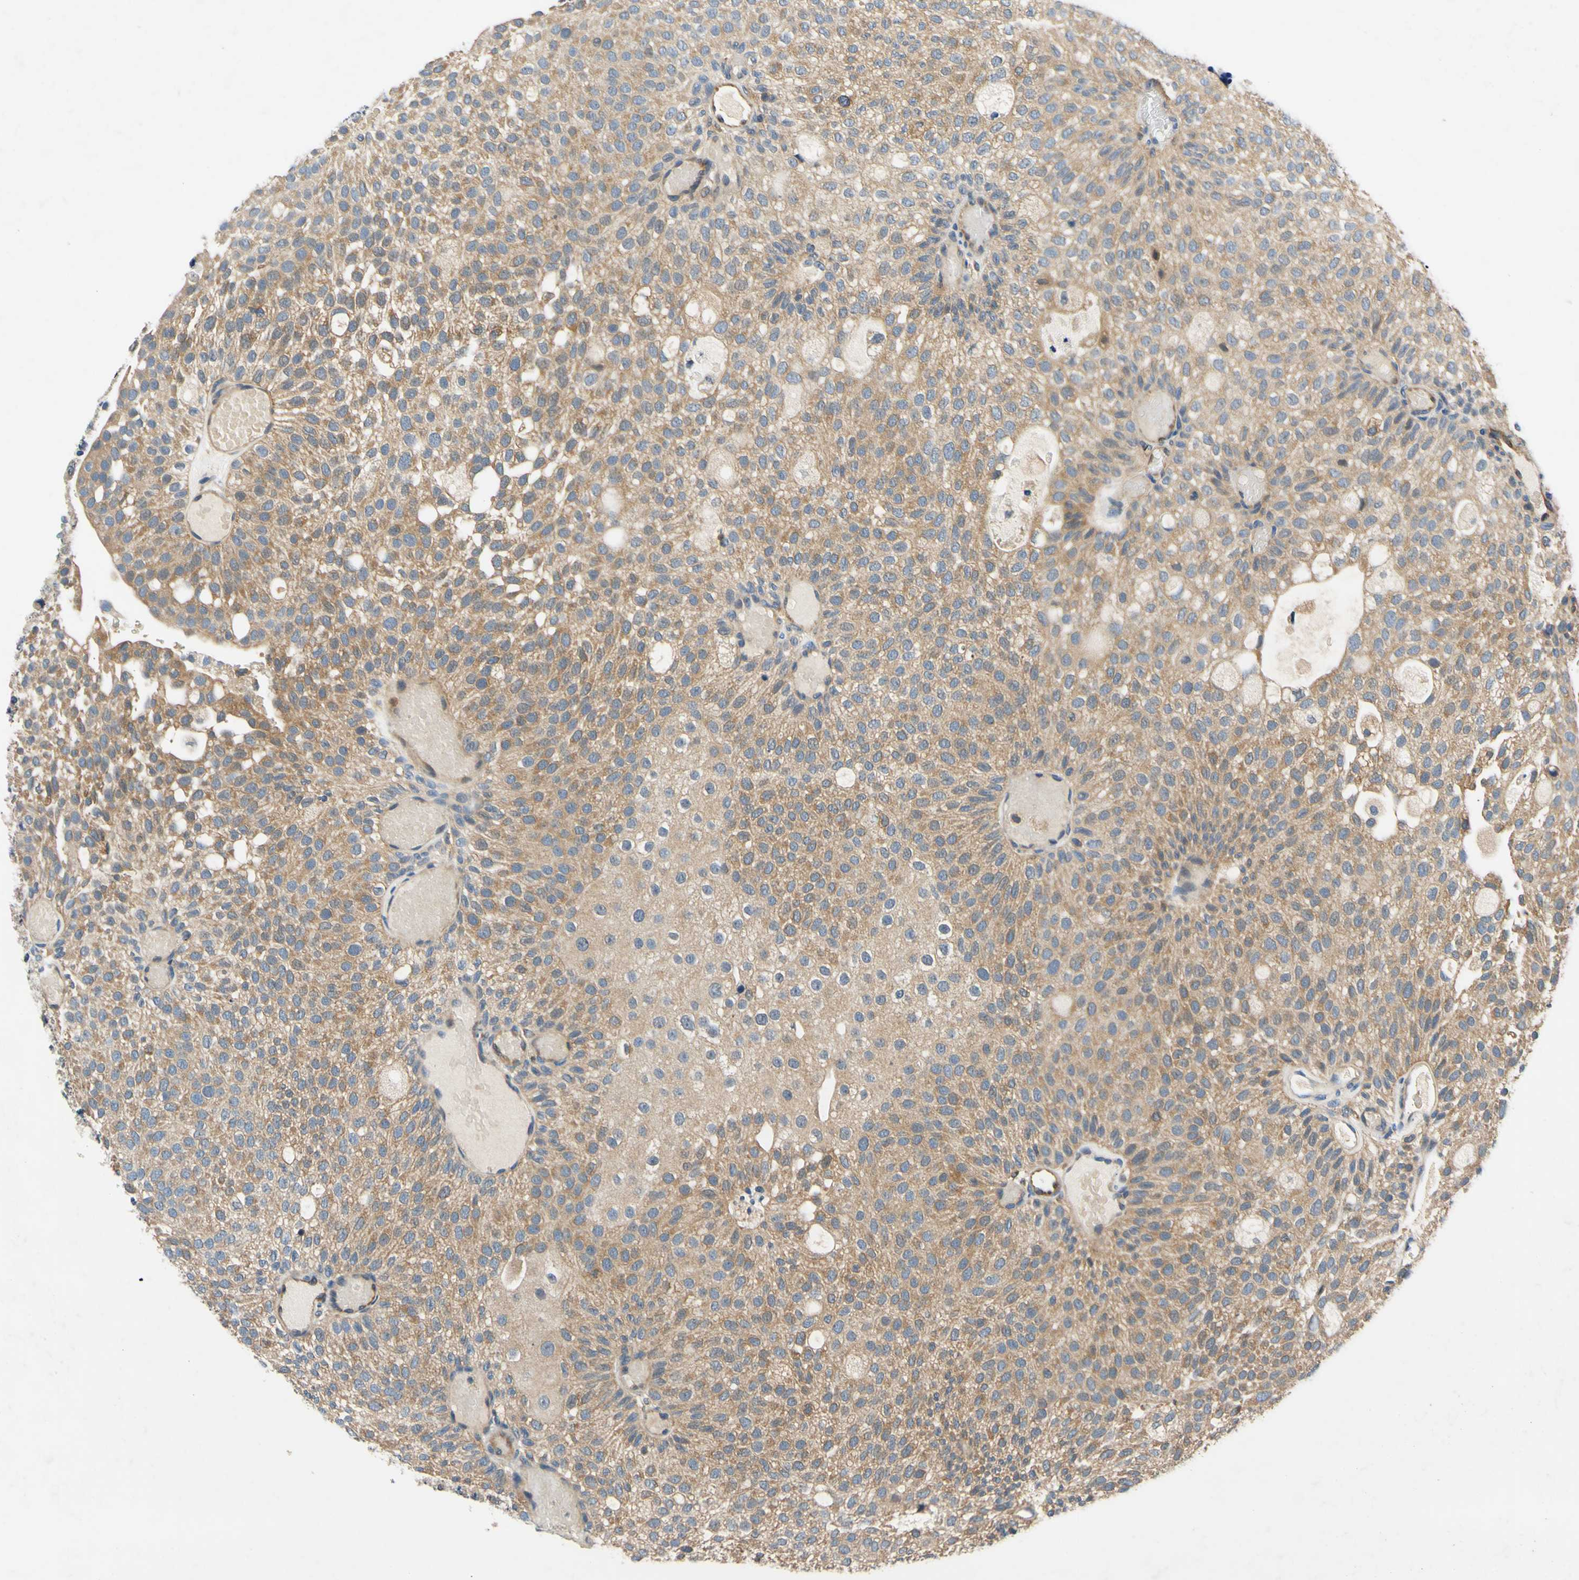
{"staining": {"intensity": "weak", "quantity": ">75%", "location": "cytoplasmic/membranous"}, "tissue": "urothelial cancer", "cell_type": "Tumor cells", "image_type": "cancer", "snomed": [{"axis": "morphology", "description": "Urothelial carcinoma, Low grade"}, {"axis": "topography", "description": "Urinary bladder"}], "caption": "DAB immunohistochemical staining of urothelial carcinoma (low-grade) shows weak cytoplasmic/membranous protein staining in approximately >75% of tumor cells. (DAB IHC, brown staining for protein, blue staining for nuclei).", "gene": "PLA2G4A", "patient": {"sex": "male", "age": 78}}